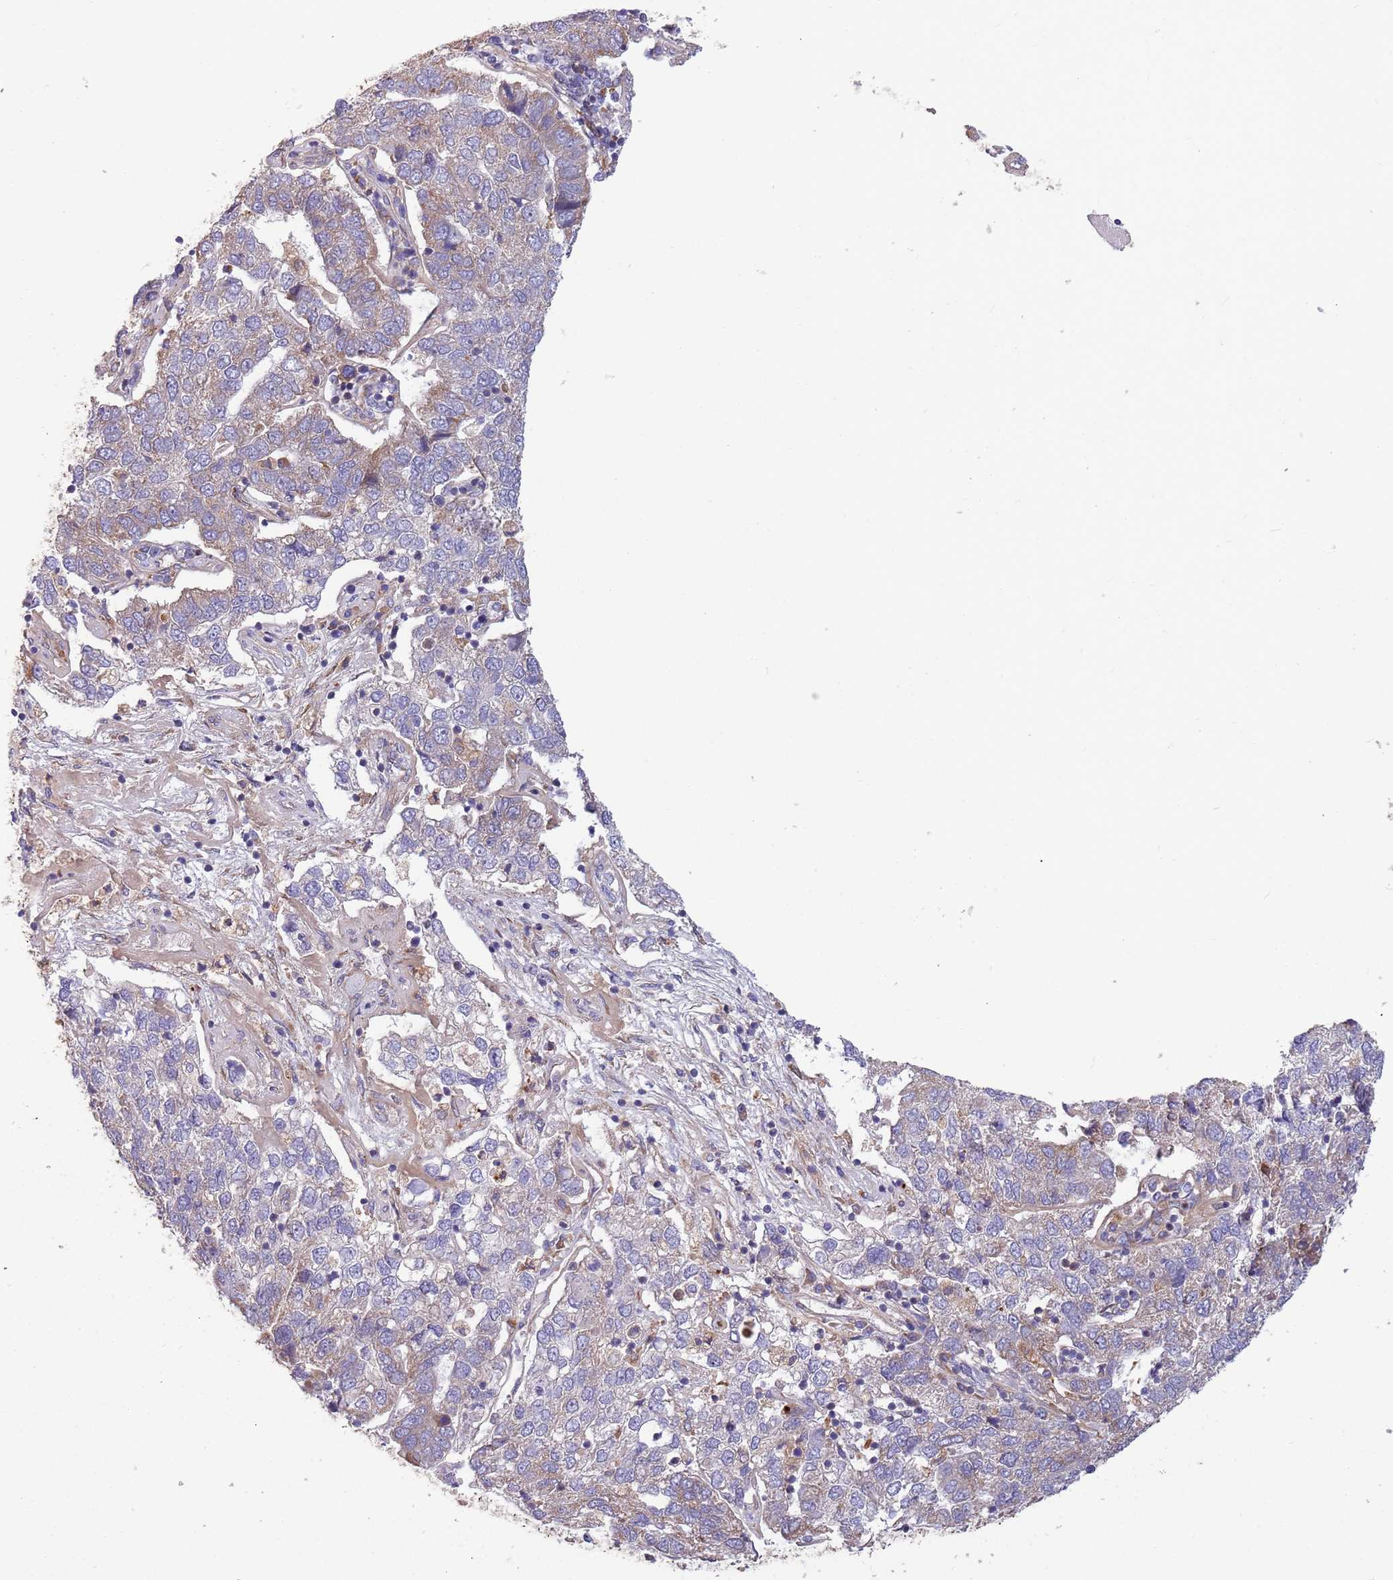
{"staining": {"intensity": "weak", "quantity": "<25%", "location": "cytoplasmic/membranous"}, "tissue": "pancreatic cancer", "cell_type": "Tumor cells", "image_type": "cancer", "snomed": [{"axis": "morphology", "description": "Adenocarcinoma, NOS"}, {"axis": "topography", "description": "Pancreas"}], "caption": "Image shows no significant protein positivity in tumor cells of pancreatic adenocarcinoma.", "gene": "ARMCX6", "patient": {"sex": "female", "age": 61}}